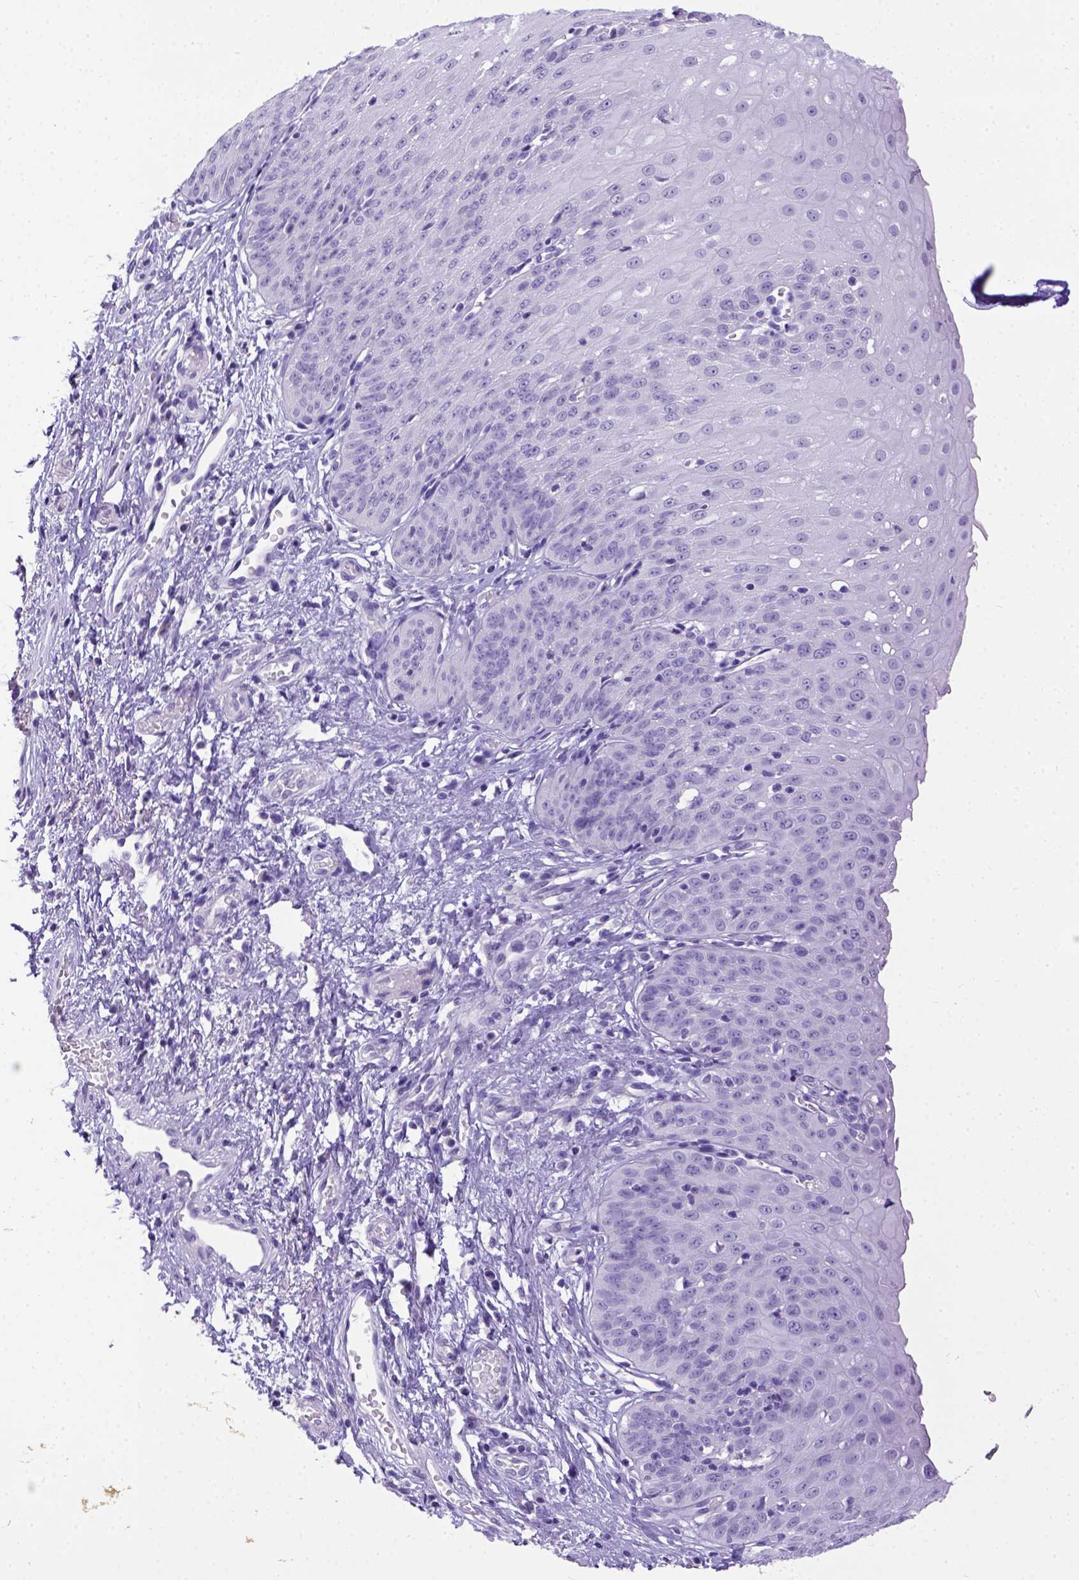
{"staining": {"intensity": "negative", "quantity": "none", "location": "none"}, "tissue": "esophagus", "cell_type": "Squamous epithelial cells", "image_type": "normal", "snomed": [{"axis": "morphology", "description": "Normal tissue, NOS"}, {"axis": "topography", "description": "Esophagus"}], "caption": "Photomicrograph shows no protein staining in squamous epithelial cells of normal esophagus.", "gene": "ESR1", "patient": {"sex": "male", "age": 71}}